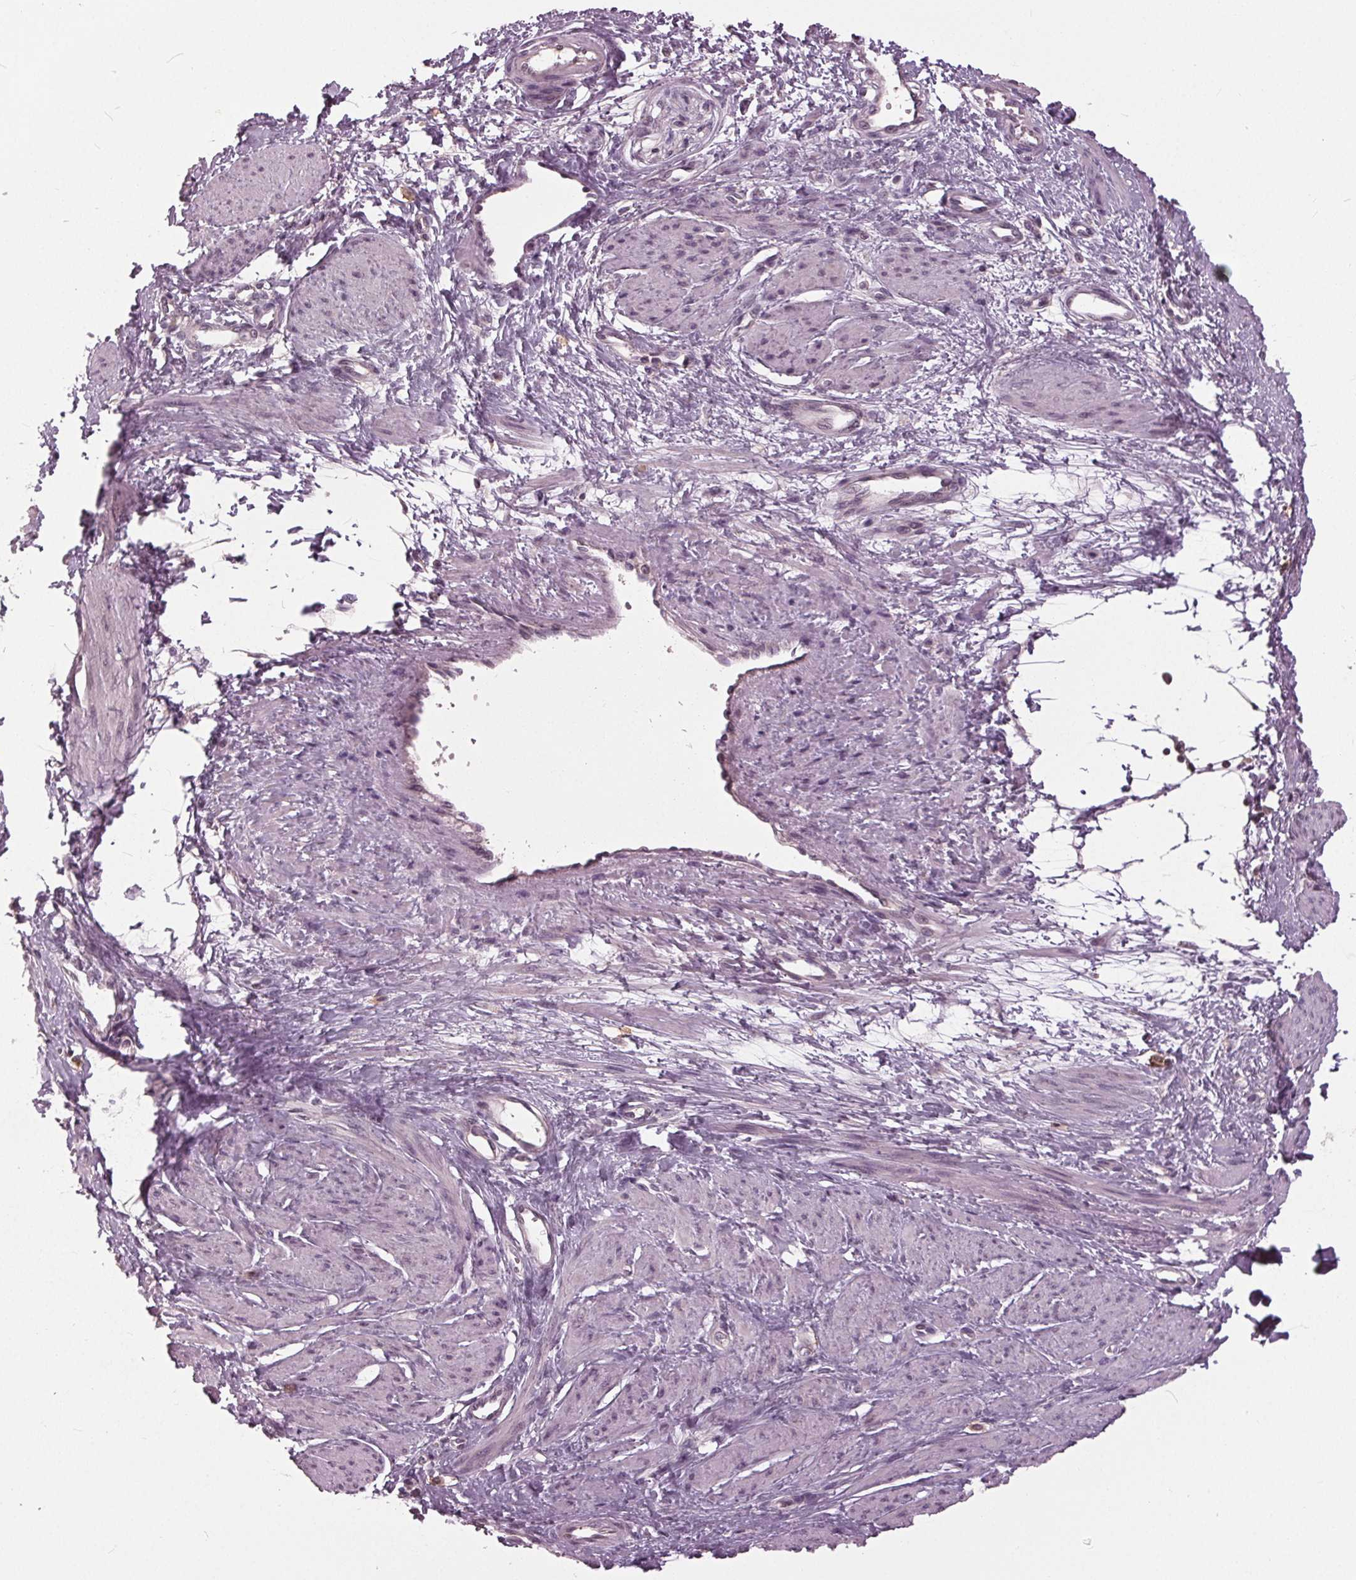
{"staining": {"intensity": "negative", "quantity": "none", "location": "none"}, "tissue": "smooth muscle", "cell_type": "Smooth muscle cells", "image_type": "normal", "snomed": [{"axis": "morphology", "description": "Normal tissue, NOS"}, {"axis": "topography", "description": "Smooth muscle"}, {"axis": "topography", "description": "Uterus"}], "caption": "Immunohistochemistry (IHC) photomicrograph of benign smooth muscle: human smooth muscle stained with DAB (3,3'-diaminobenzidine) exhibits no significant protein expression in smooth muscle cells. Nuclei are stained in blue.", "gene": "SIGLEC6", "patient": {"sex": "female", "age": 39}}